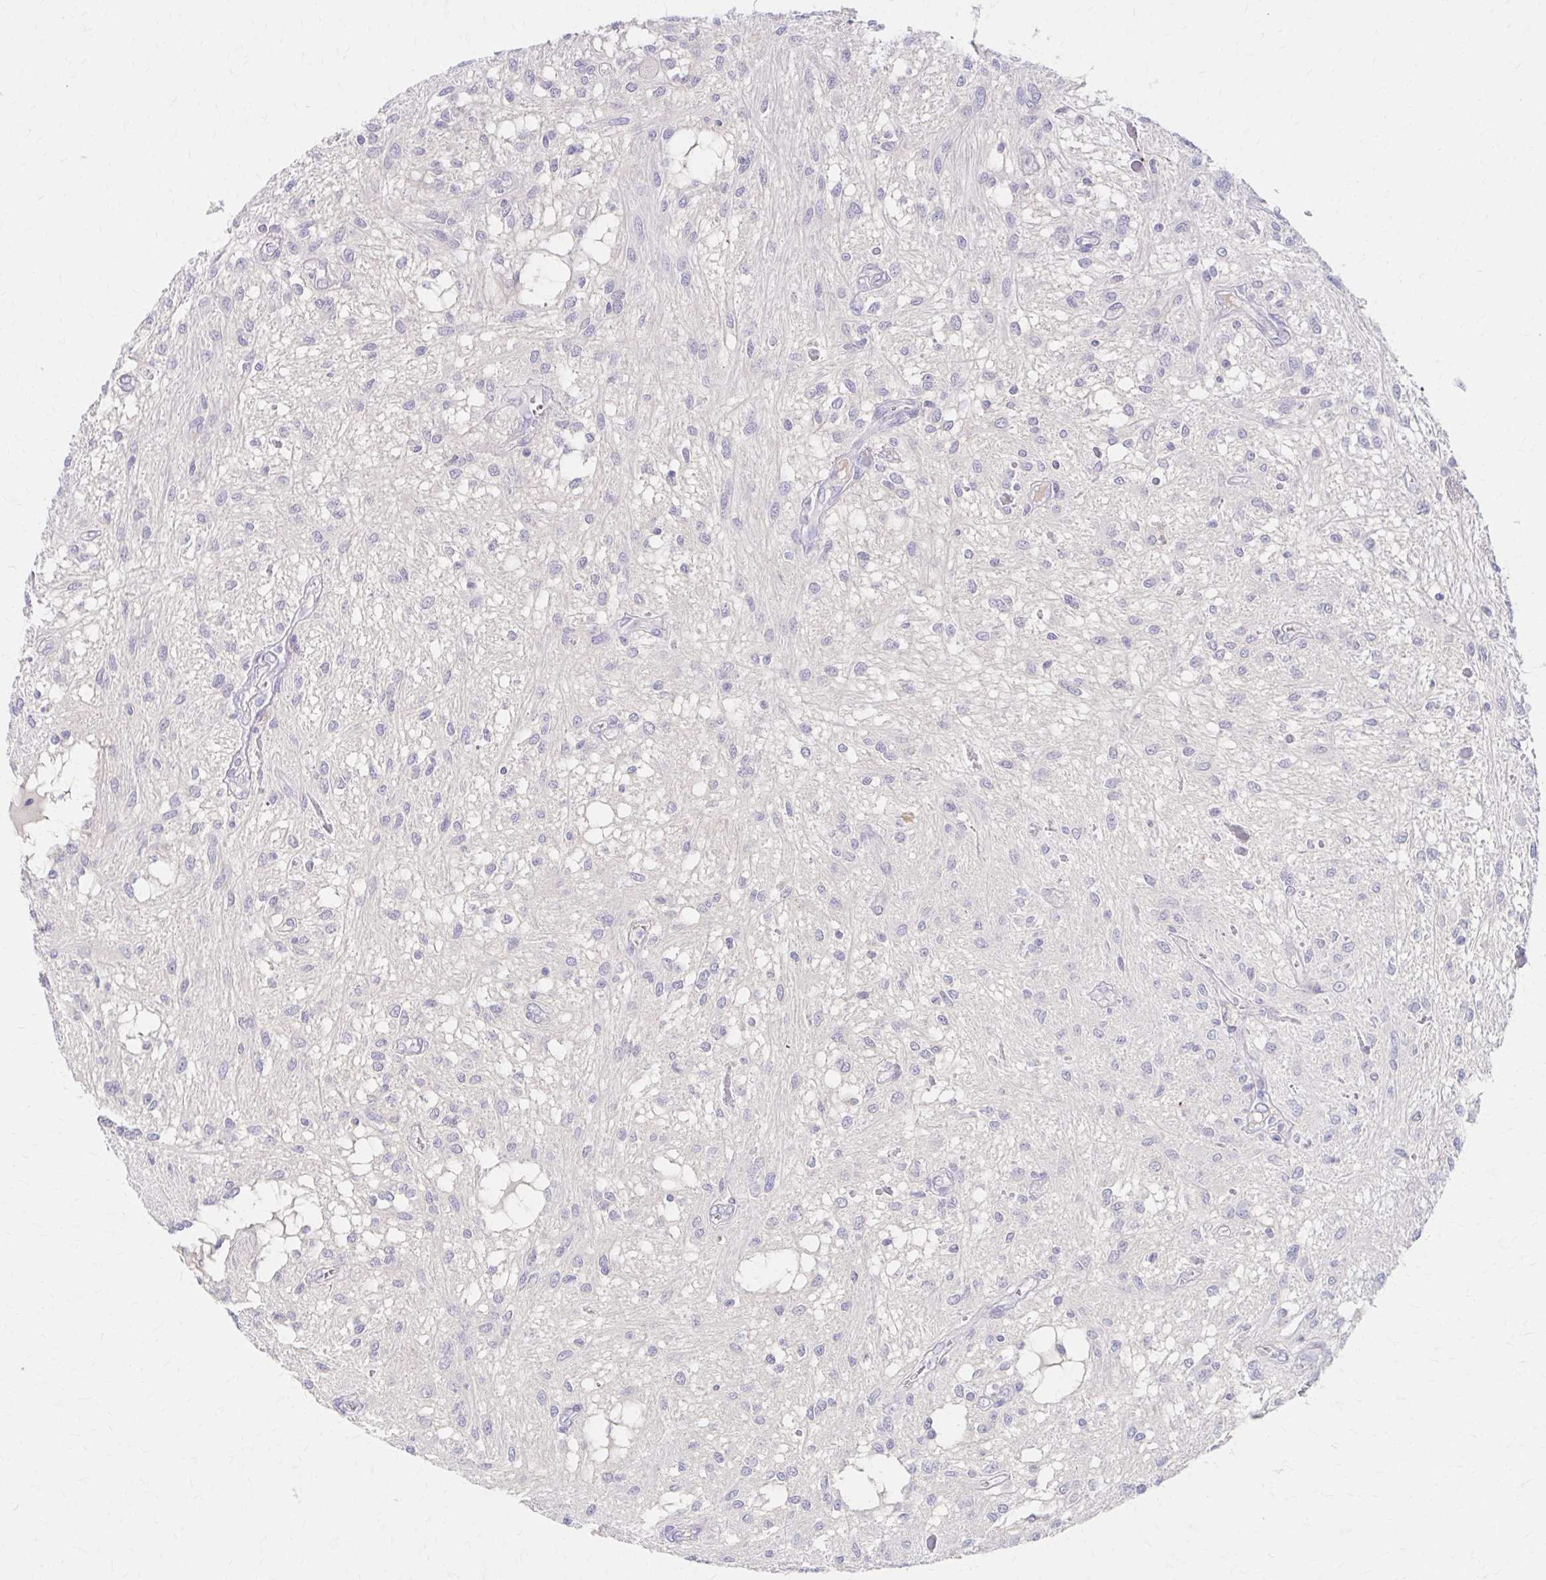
{"staining": {"intensity": "negative", "quantity": "none", "location": "none"}, "tissue": "glioma", "cell_type": "Tumor cells", "image_type": "cancer", "snomed": [{"axis": "morphology", "description": "Glioma, malignant, Low grade"}, {"axis": "topography", "description": "Cerebellum"}], "caption": "Glioma stained for a protein using IHC exhibits no staining tumor cells.", "gene": "AZGP1", "patient": {"sex": "female", "age": 14}}